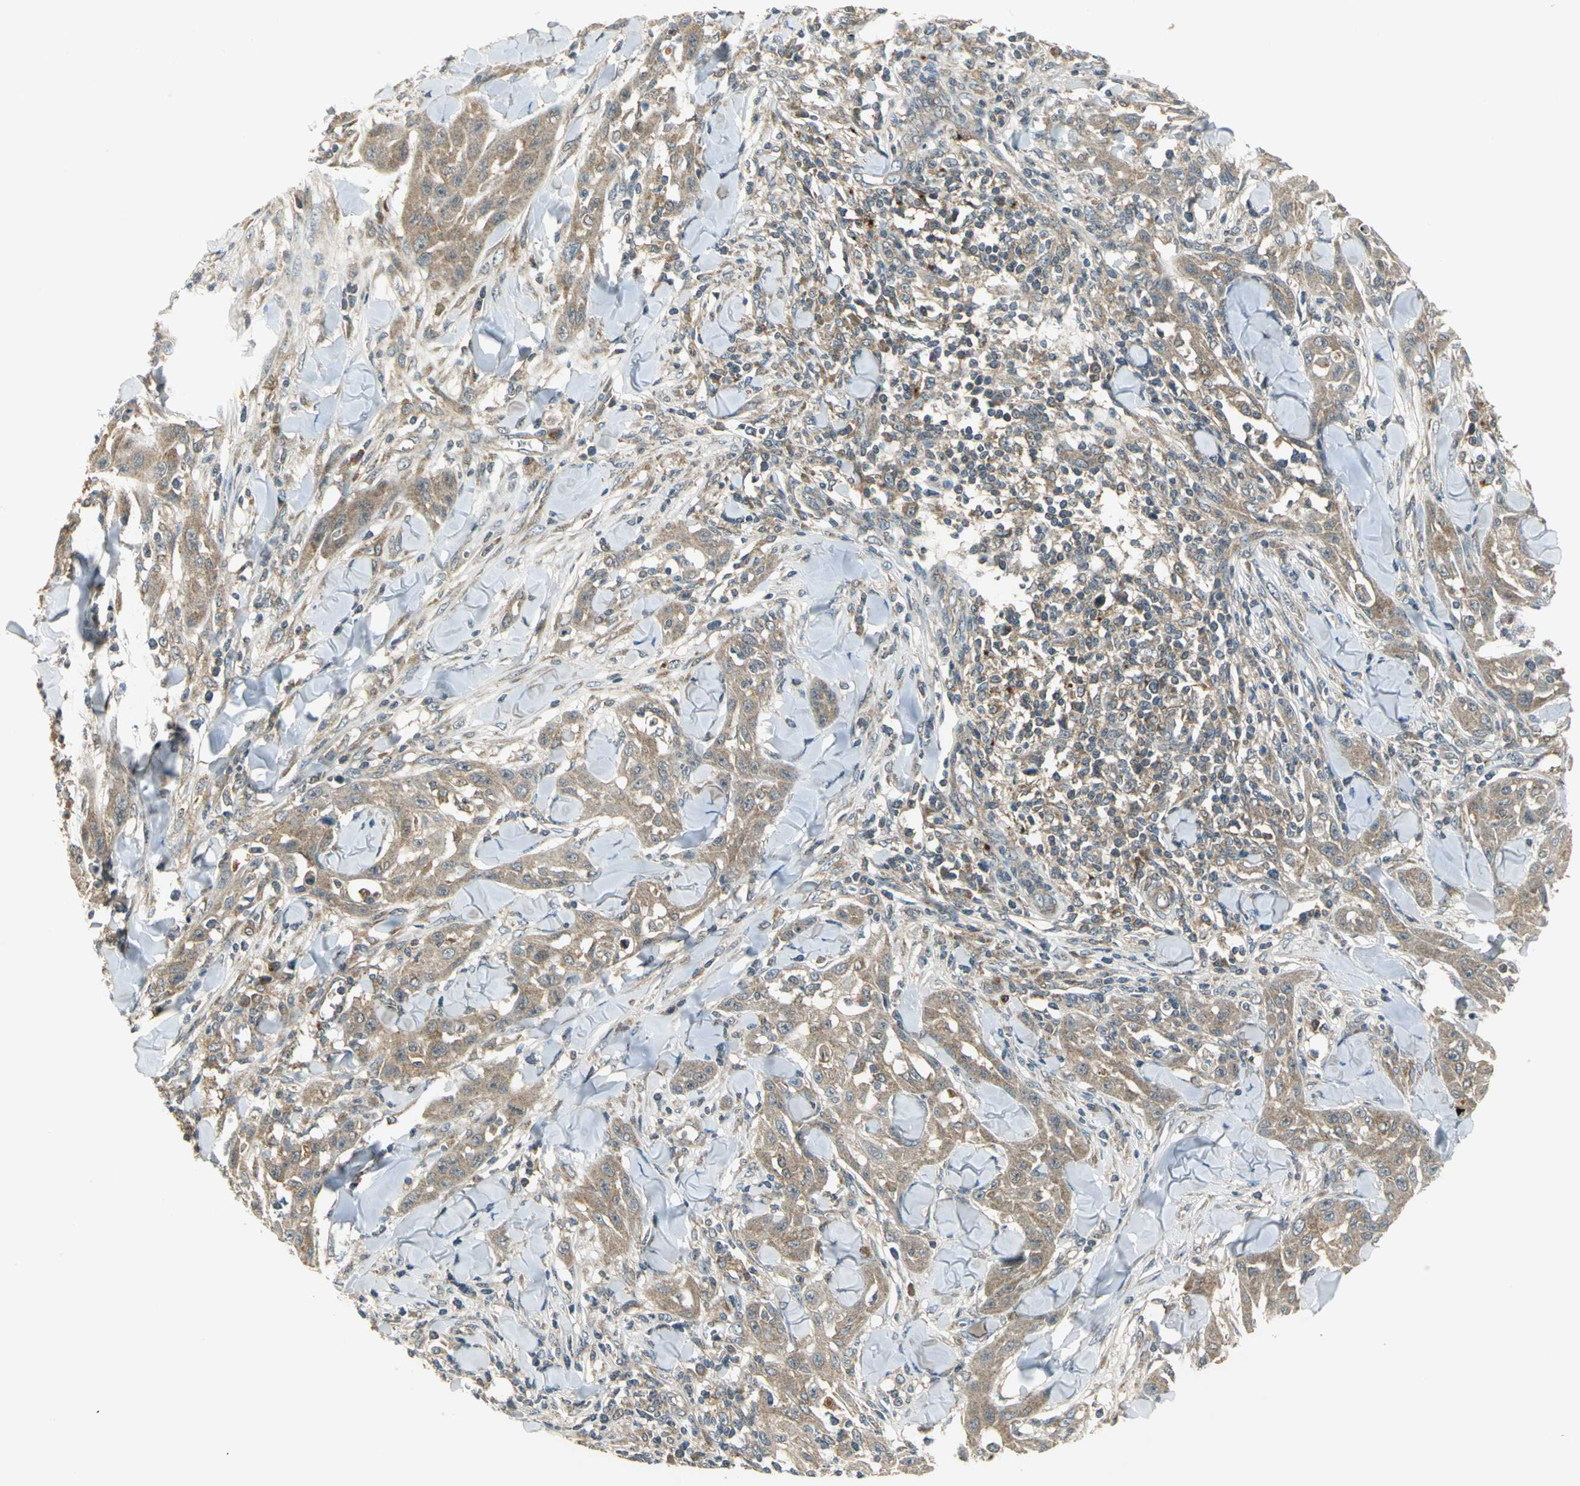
{"staining": {"intensity": "moderate", "quantity": ">75%", "location": "cytoplasmic/membranous"}, "tissue": "skin cancer", "cell_type": "Tumor cells", "image_type": "cancer", "snomed": [{"axis": "morphology", "description": "Squamous cell carcinoma, NOS"}, {"axis": "topography", "description": "Skin"}], "caption": "Tumor cells display medium levels of moderate cytoplasmic/membranous expression in approximately >75% of cells in skin squamous cell carcinoma.", "gene": "MAPK8IP3", "patient": {"sex": "male", "age": 24}}